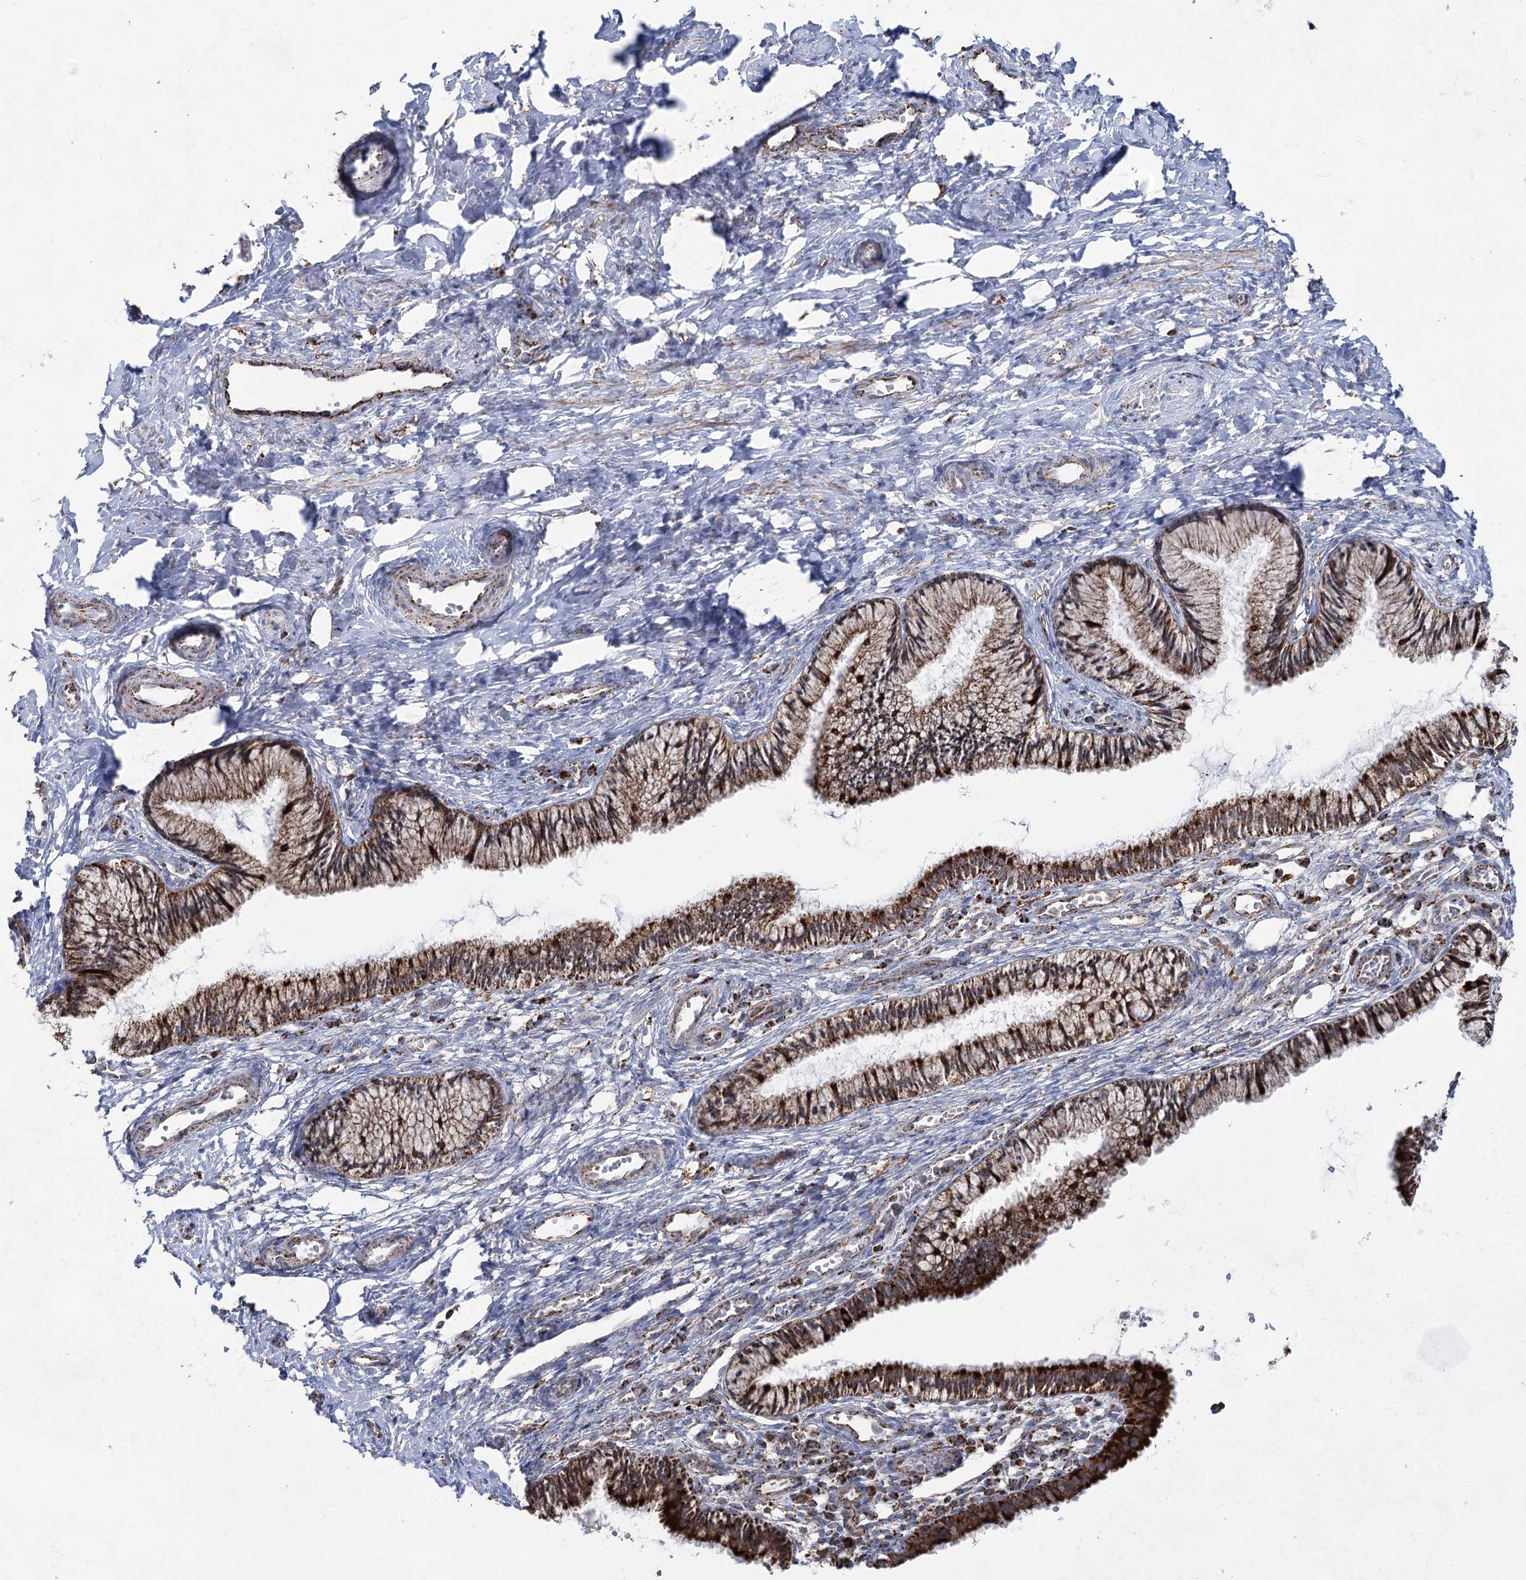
{"staining": {"intensity": "strong", "quantity": ">75%", "location": "cytoplasmic/membranous"}, "tissue": "cervix", "cell_type": "Glandular cells", "image_type": "normal", "snomed": [{"axis": "morphology", "description": "Normal tissue, NOS"}, {"axis": "topography", "description": "Cervix"}], "caption": "Glandular cells show high levels of strong cytoplasmic/membranous expression in approximately >75% of cells in normal human cervix.", "gene": "CWF19L1", "patient": {"sex": "female", "age": 27}}